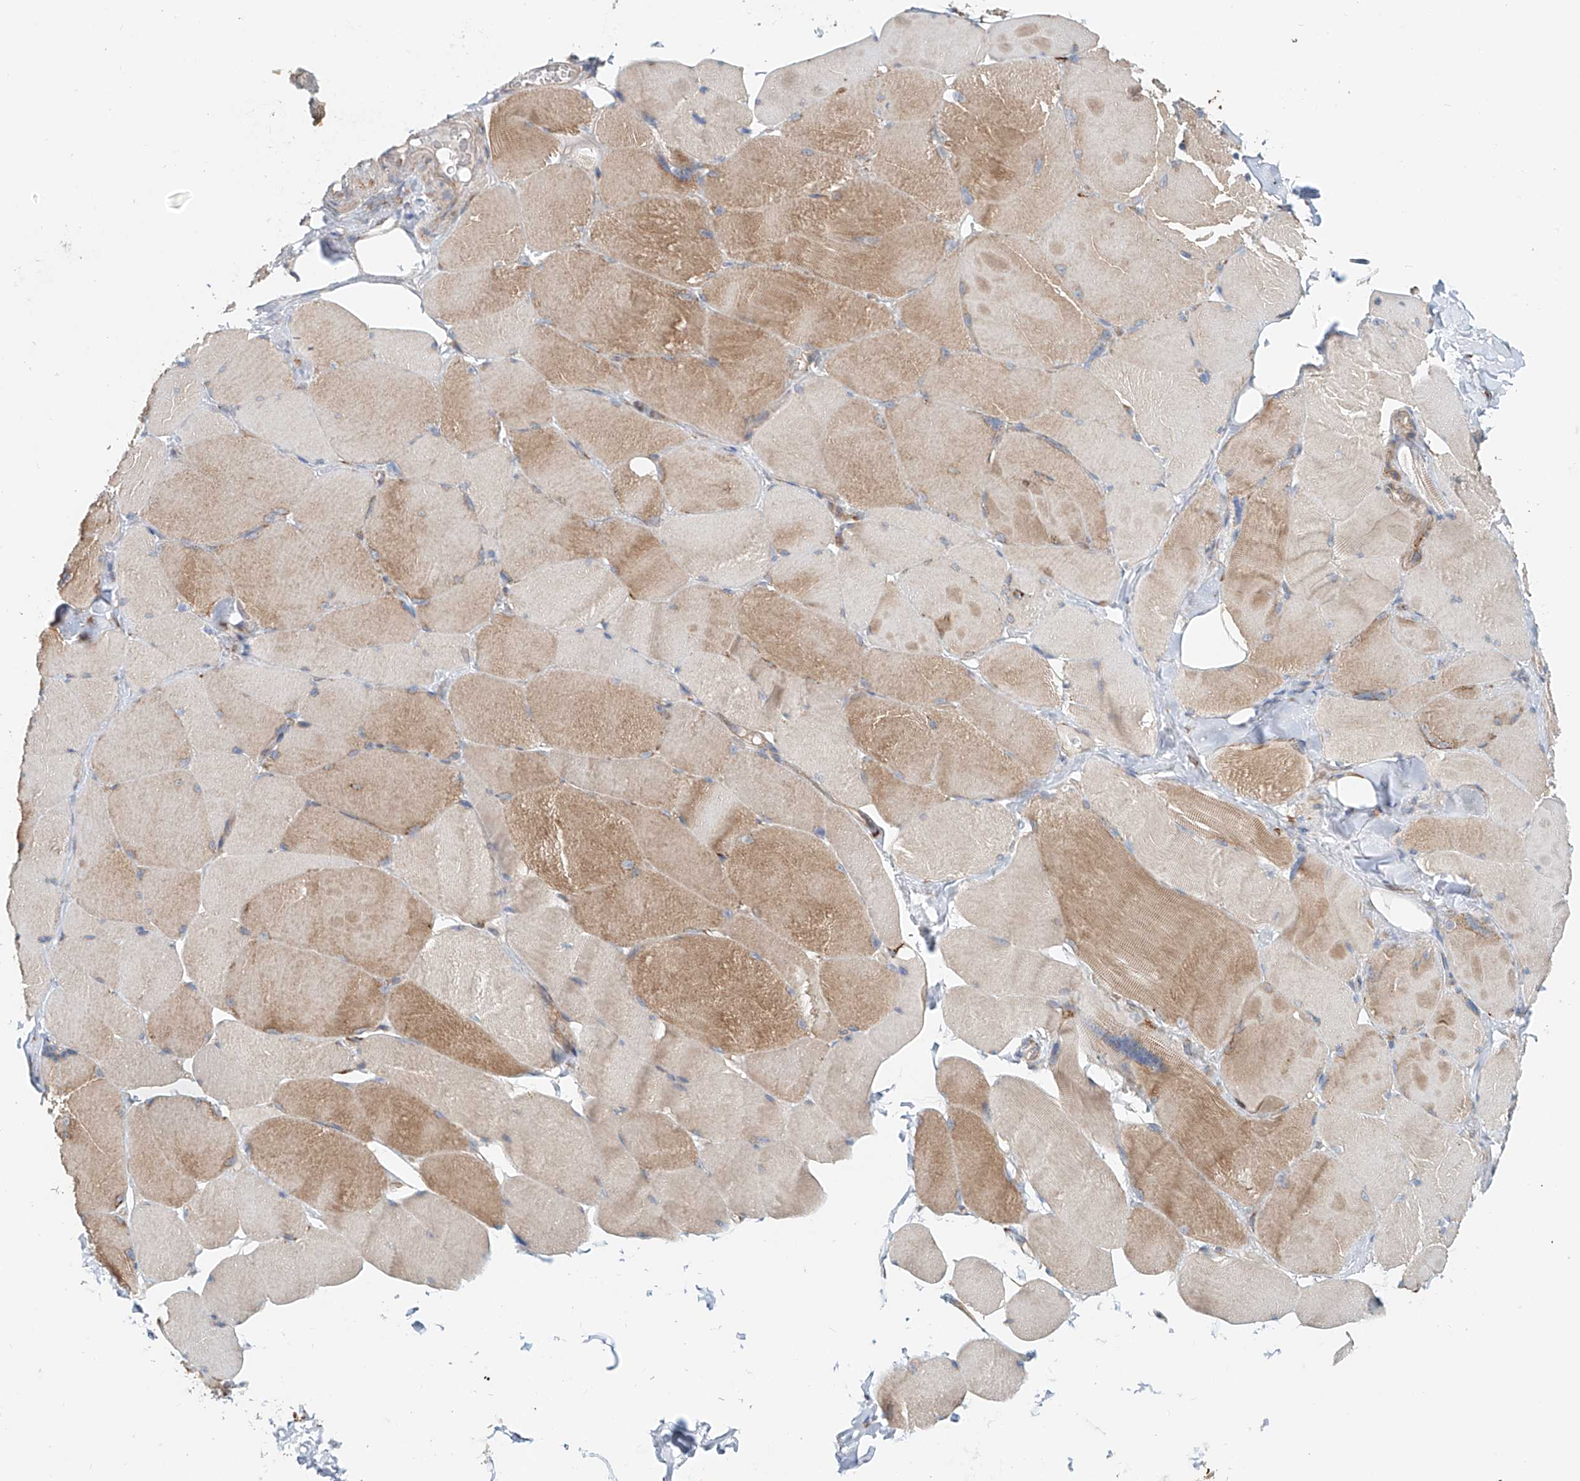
{"staining": {"intensity": "moderate", "quantity": "25%-75%", "location": "cytoplasmic/membranous"}, "tissue": "skeletal muscle", "cell_type": "Myocytes", "image_type": "normal", "snomed": [{"axis": "morphology", "description": "Normal tissue, NOS"}, {"axis": "topography", "description": "Skin"}, {"axis": "topography", "description": "Skeletal muscle"}], "caption": "Brown immunohistochemical staining in unremarkable human skeletal muscle reveals moderate cytoplasmic/membranous expression in approximately 25%-75% of myocytes.", "gene": "SNAP29", "patient": {"sex": "male", "age": 83}}